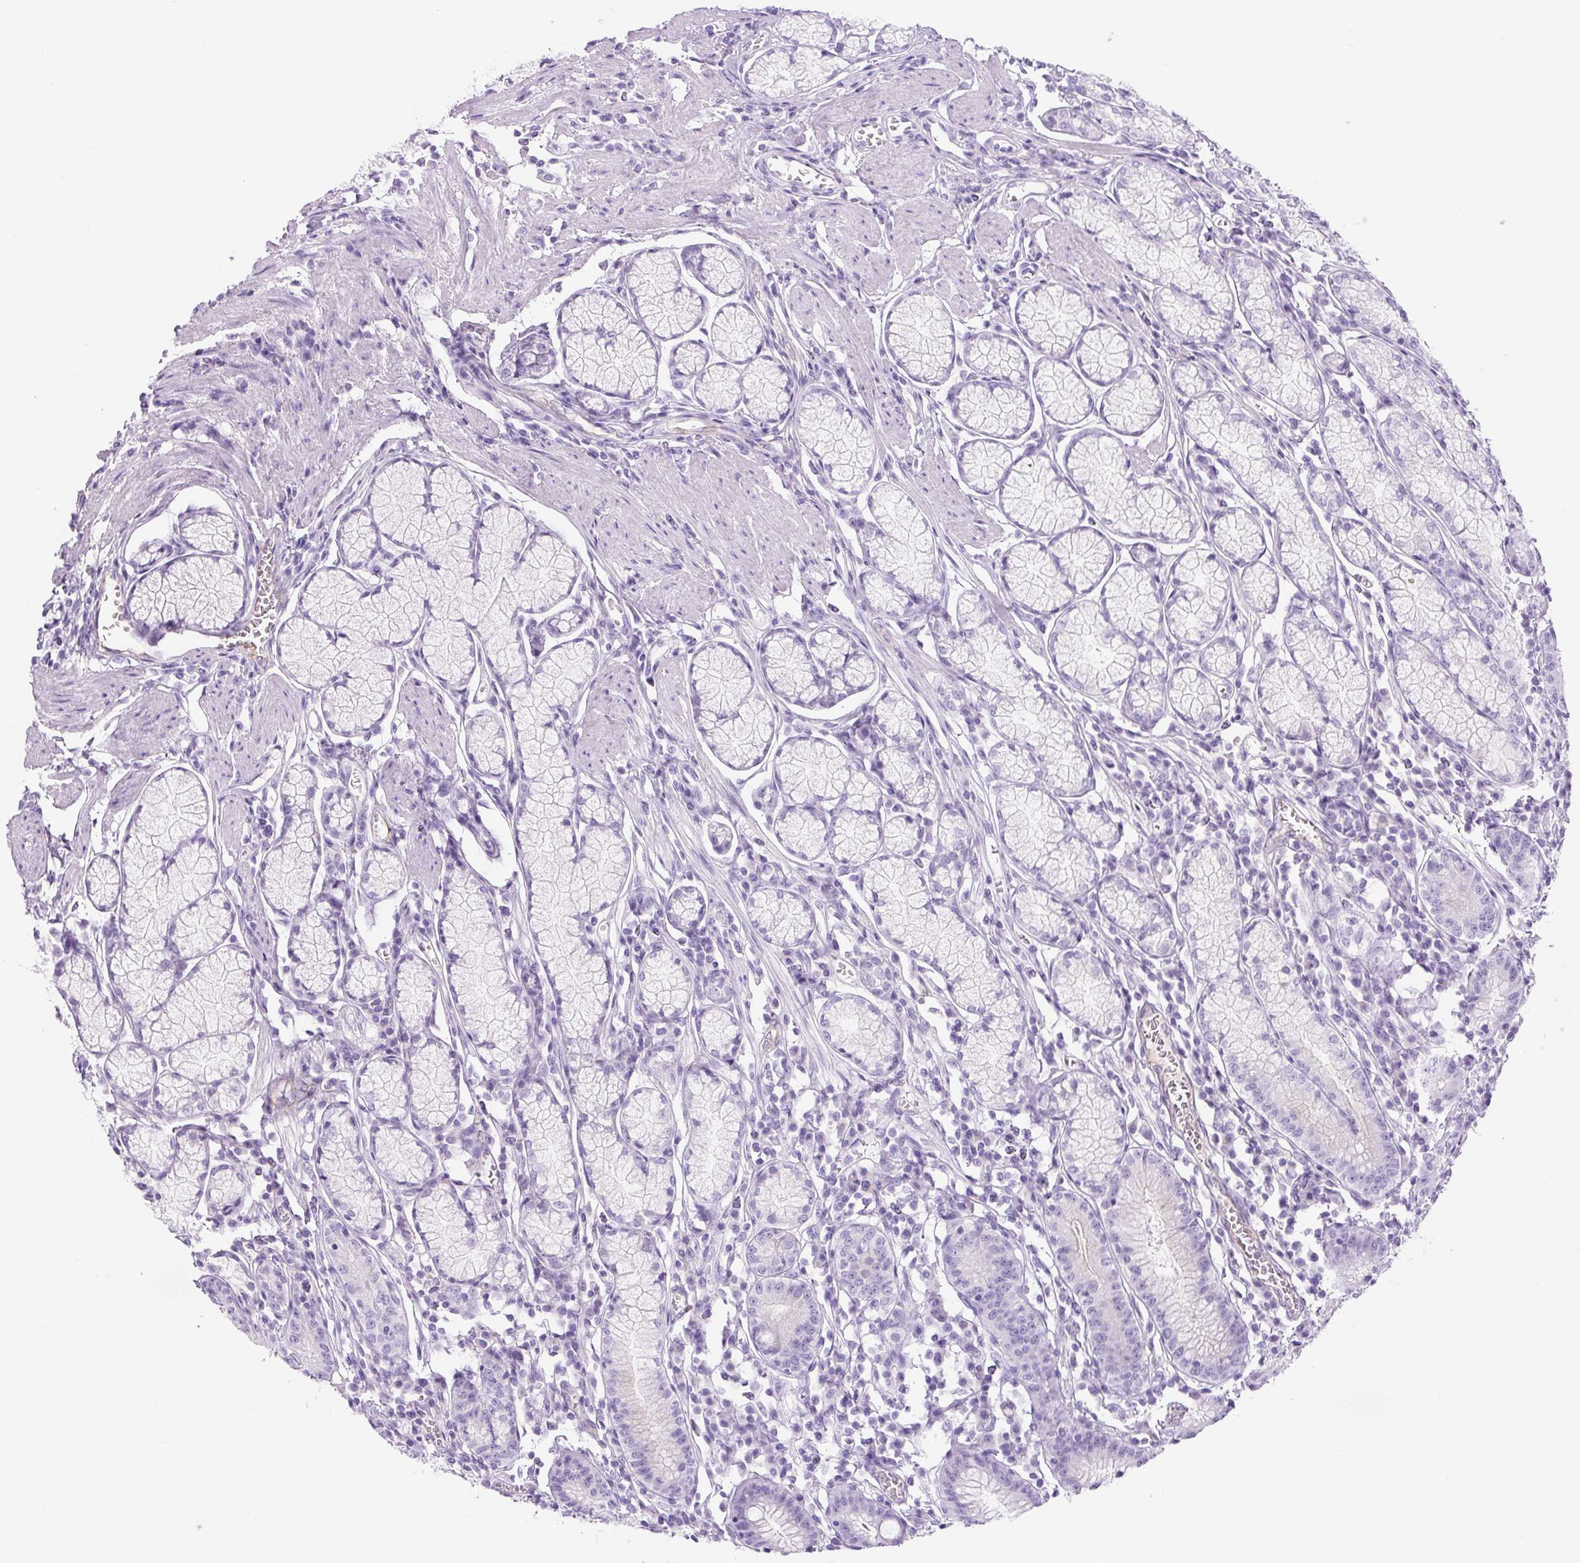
{"staining": {"intensity": "negative", "quantity": "none", "location": "none"}, "tissue": "stomach", "cell_type": "Glandular cells", "image_type": "normal", "snomed": [{"axis": "morphology", "description": "Normal tissue, NOS"}, {"axis": "topography", "description": "Stomach"}], "caption": "The micrograph demonstrates no staining of glandular cells in normal stomach. The staining was performed using DAB to visualize the protein expression in brown, while the nuclei were stained in blue with hematoxylin (Magnification: 20x).", "gene": "RSPO4", "patient": {"sex": "male", "age": 55}}